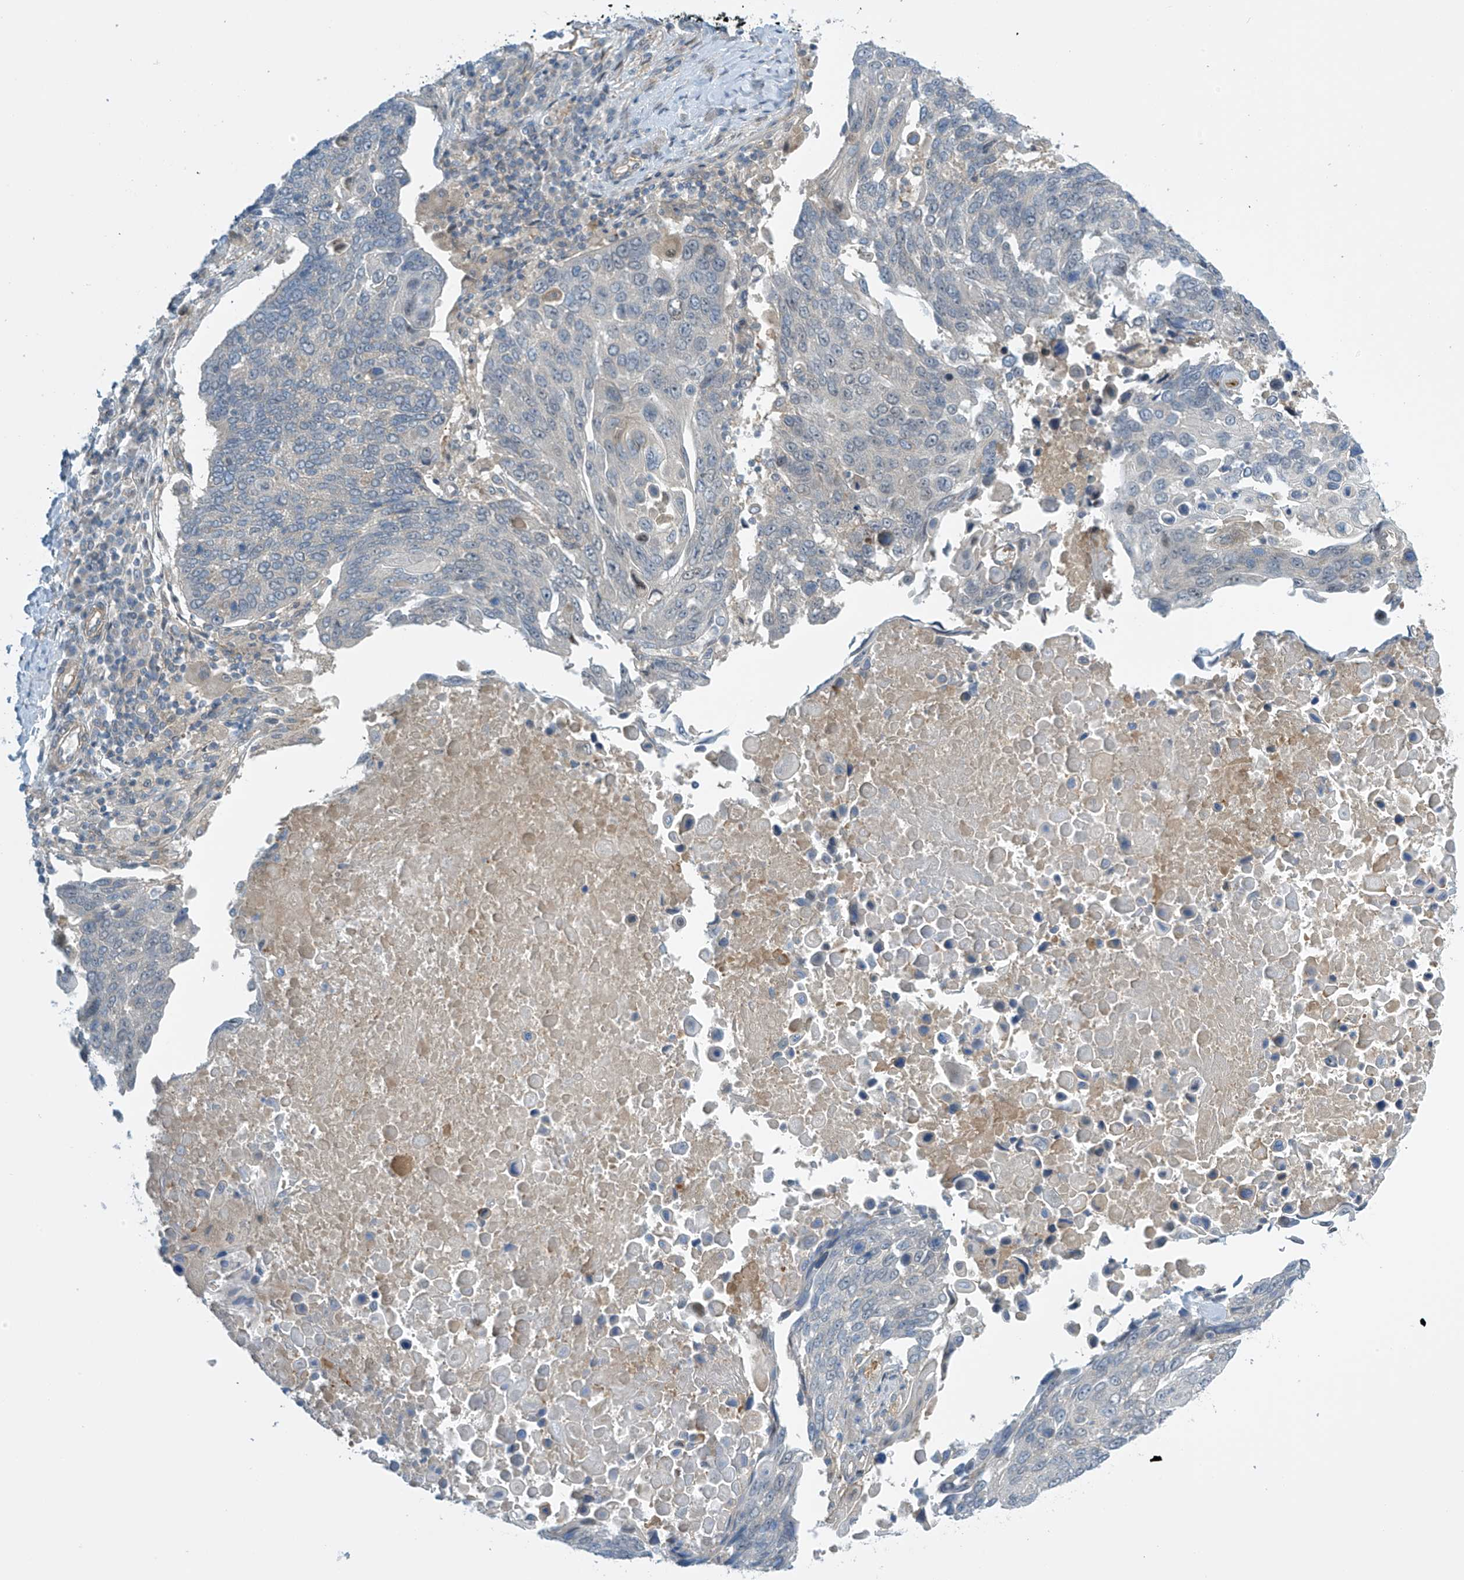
{"staining": {"intensity": "negative", "quantity": "none", "location": "none"}, "tissue": "lung cancer", "cell_type": "Tumor cells", "image_type": "cancer", "snomed": [{"axis": "morphology", "description": "Squamous cell carcinoma, NOS"}, {"axis": "topography", "description": "Lung"}], "caption": "Immunohistochemistry (IHC) histopathology image of neoplastic tissue: squamous cell carcinoma (lung) stained with DAB shows no significant protein expression in tumor cells.", "gene": "FSD1L", "patient": {"sex": "male", "age": 66}}